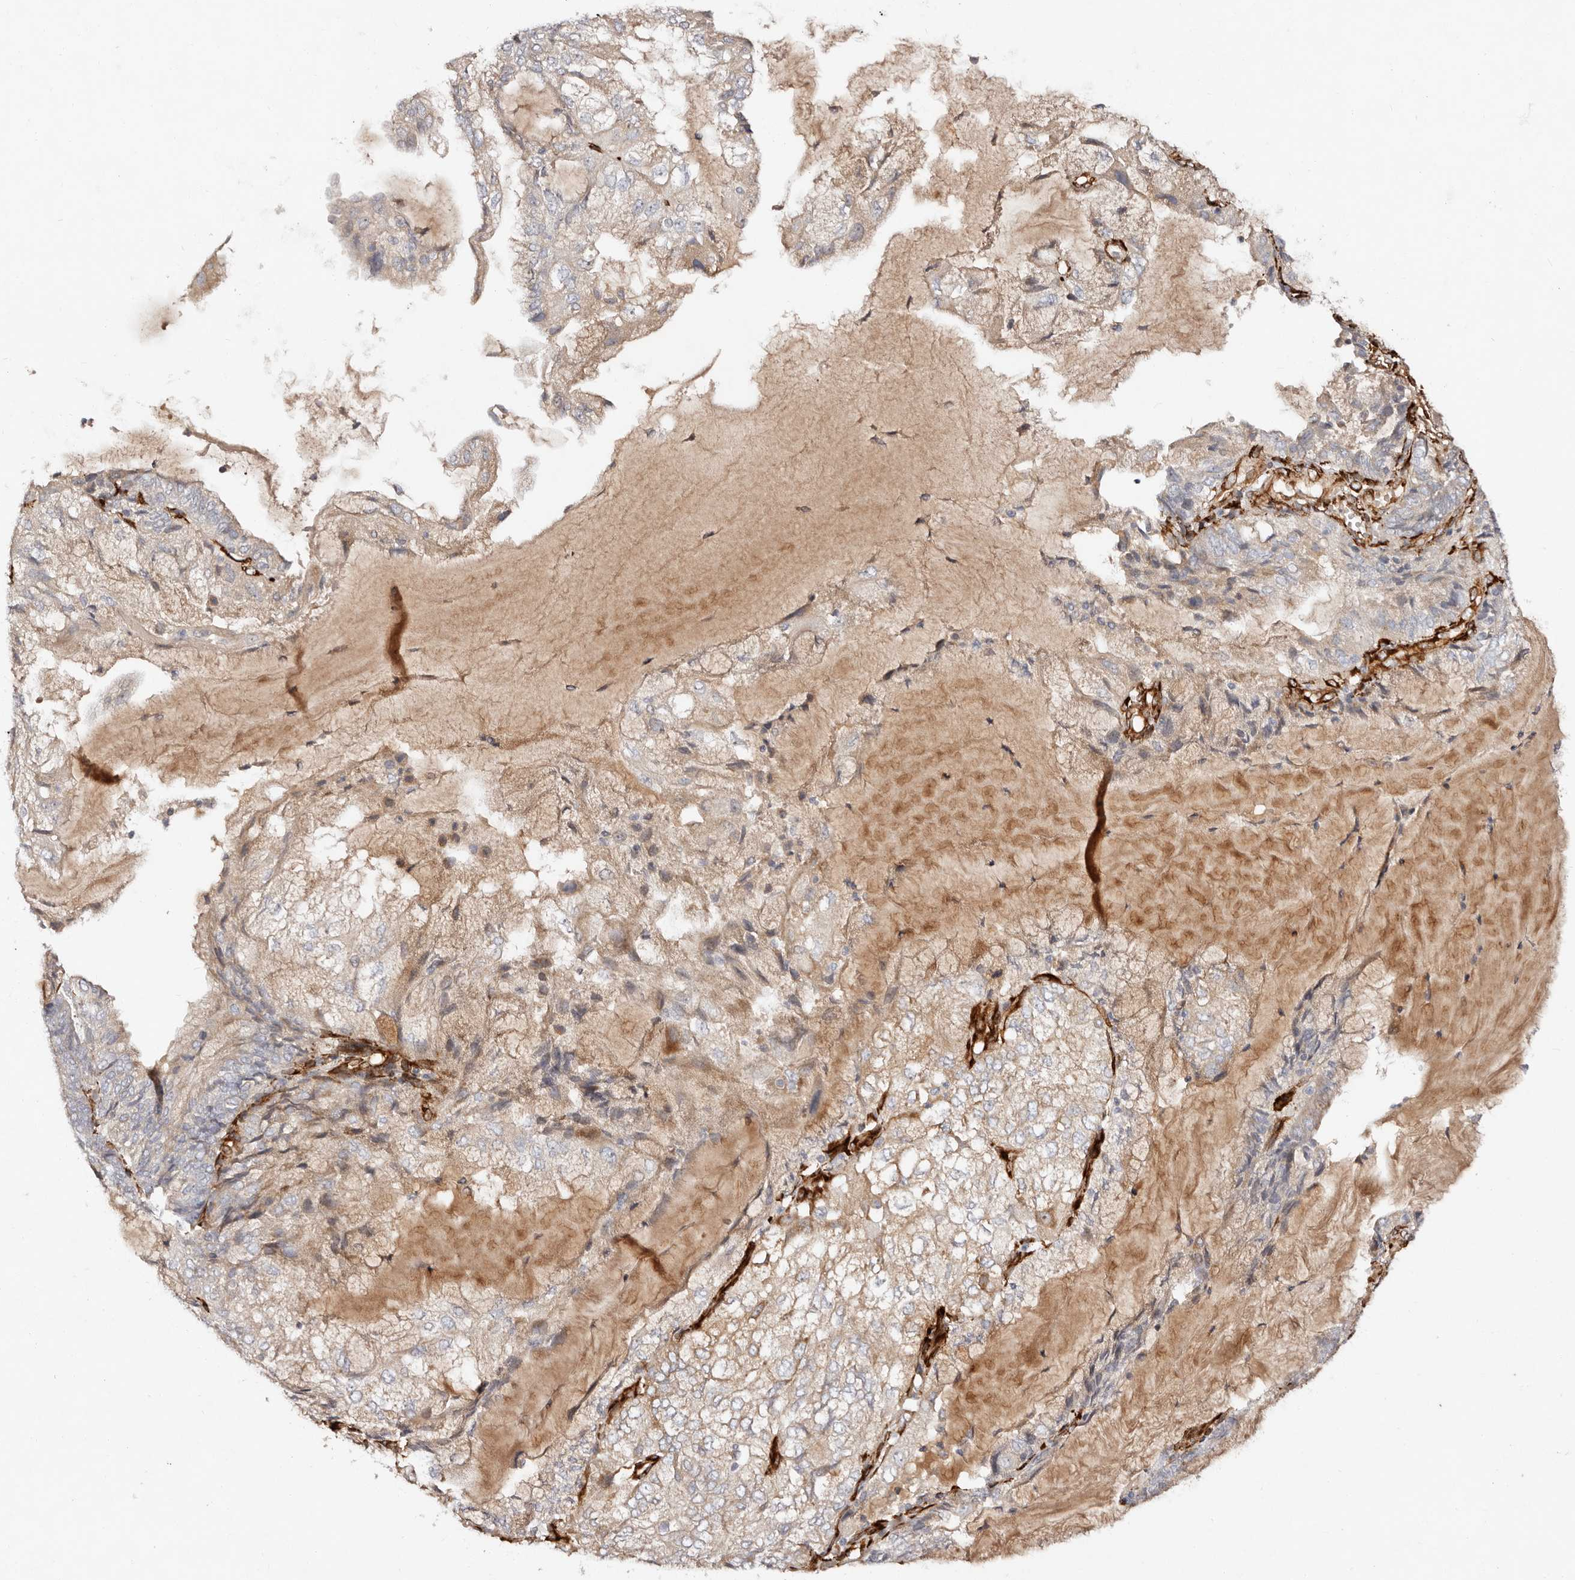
{"staining": {"intensity": "weak", "quantity": "<25%", "location": "cytoplasmic/membranous"}, "tissue": "endometrial cancer", "cell_type": "Tumor cells", "image_type": "cancer", "snomed": [{"axis": "morphology", "description": "Adenocarcinoma, NOS"}, {"axis": "topography", "description": "Endometrium"}], "caption": "High magnification brightfield microscopy of adenocarcinoma (endometrial) stained with DAB (3,3'-diaminobenzidine) (brown) and counterstained with hematoxylin (blue): tumor cells show no significant expression.", "gene": "SERPINH1", "patient": {"sex": "female", "age": 81}}